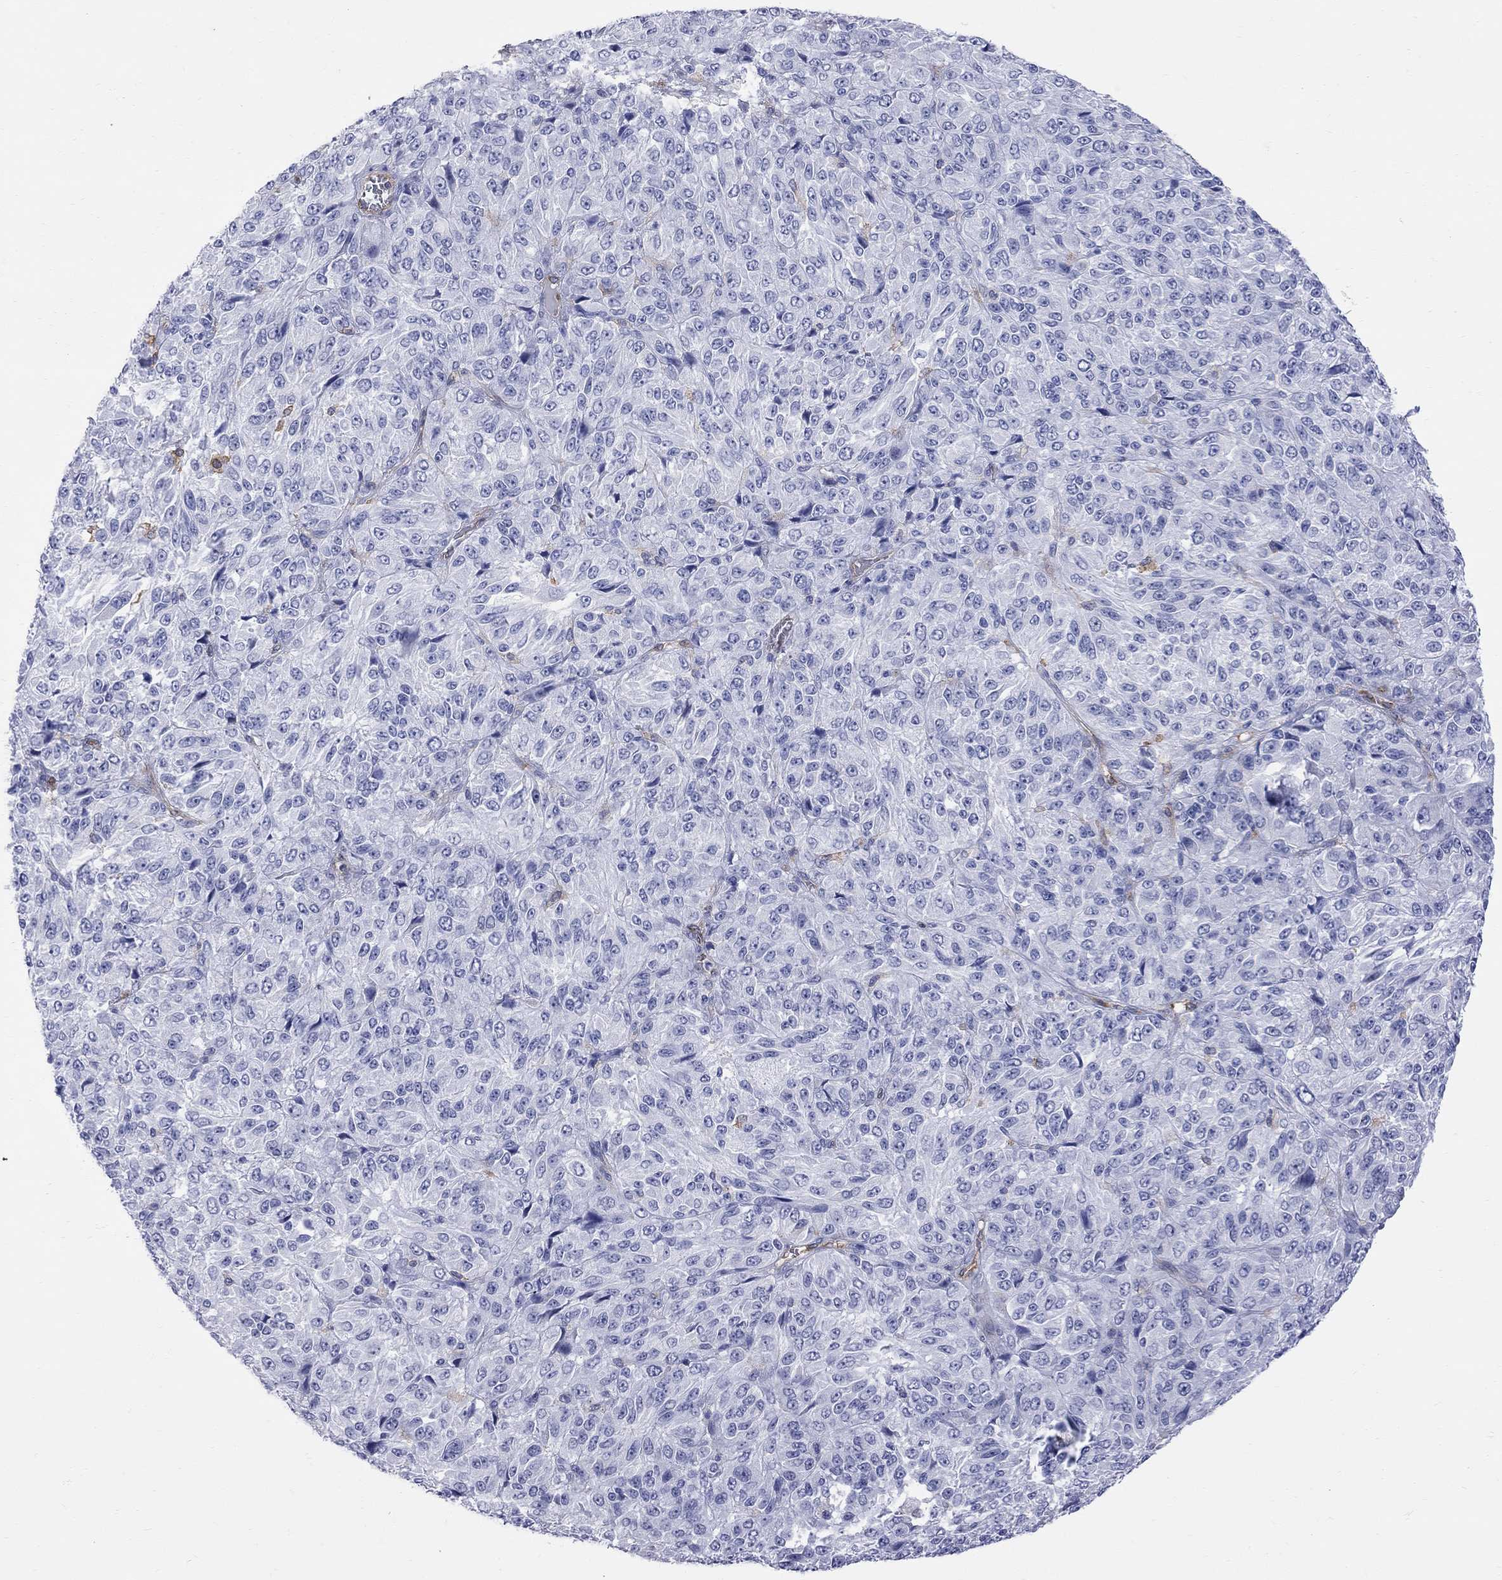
{"staining": {"intensity": "negative", "quantity": "none", "location": "none"}, "tissue": "melanoma", "cell_type": "Tumor cells", "image_type": "cancer", "snomed": [{"axis": "morphology", "description": "Malignant melanoma, Metastatic site"}, {"axis": "topography", "description": "Brain"}], "caption": "Micrograph shows no protein positivity in tumor cells of malignant melanoma (metastatic site) tissue.", "gene": "ABI3", "patient": {"sex": "female", "age": 56}}